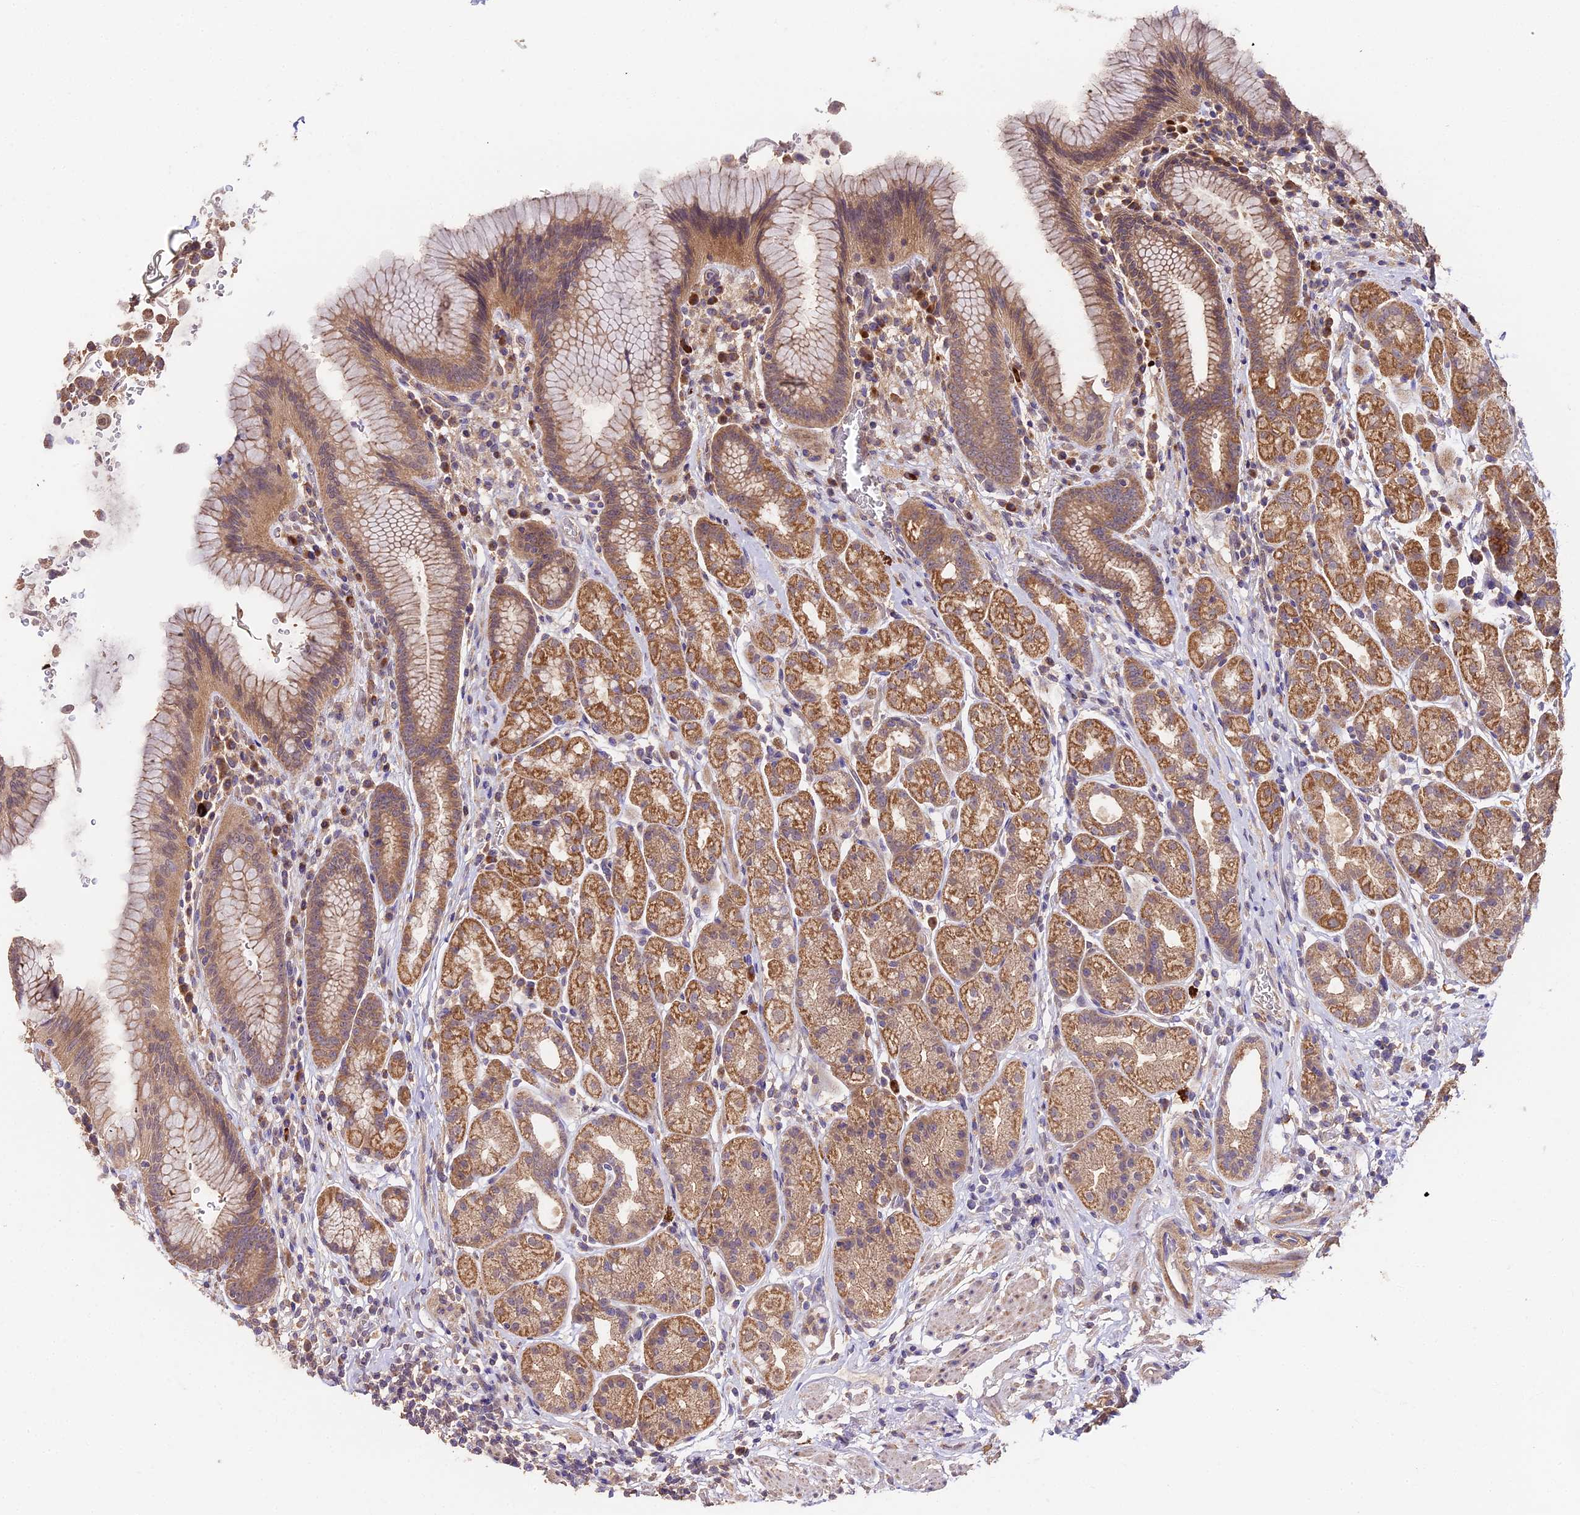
{"staining": {"intensity": "strong", "quantity": ">75%", "location": "cytoplasmic/membranous"}, "tissue": "stomach", "cell_type": "Glandular cells", "image_type": "normal", "snomed": [{"axis": "morphology", "description": "Normal tissue, NOS"}, {"axis": "topography", "description": "Stomach"}], "caption": "Immunohistochemistry (DAB (3,3'-diaminobenzidine)) staining of benign stomach demonstrates strong cytoplasmic/membranous protein positivity in approximately >75% of glandular cells. (DAB (3,3'-diaminobenzidine) = brown stain, brightfield microscopy at high magnification).", "gene": "METTL13", "patient": {"sex": "male", "age": 63}}